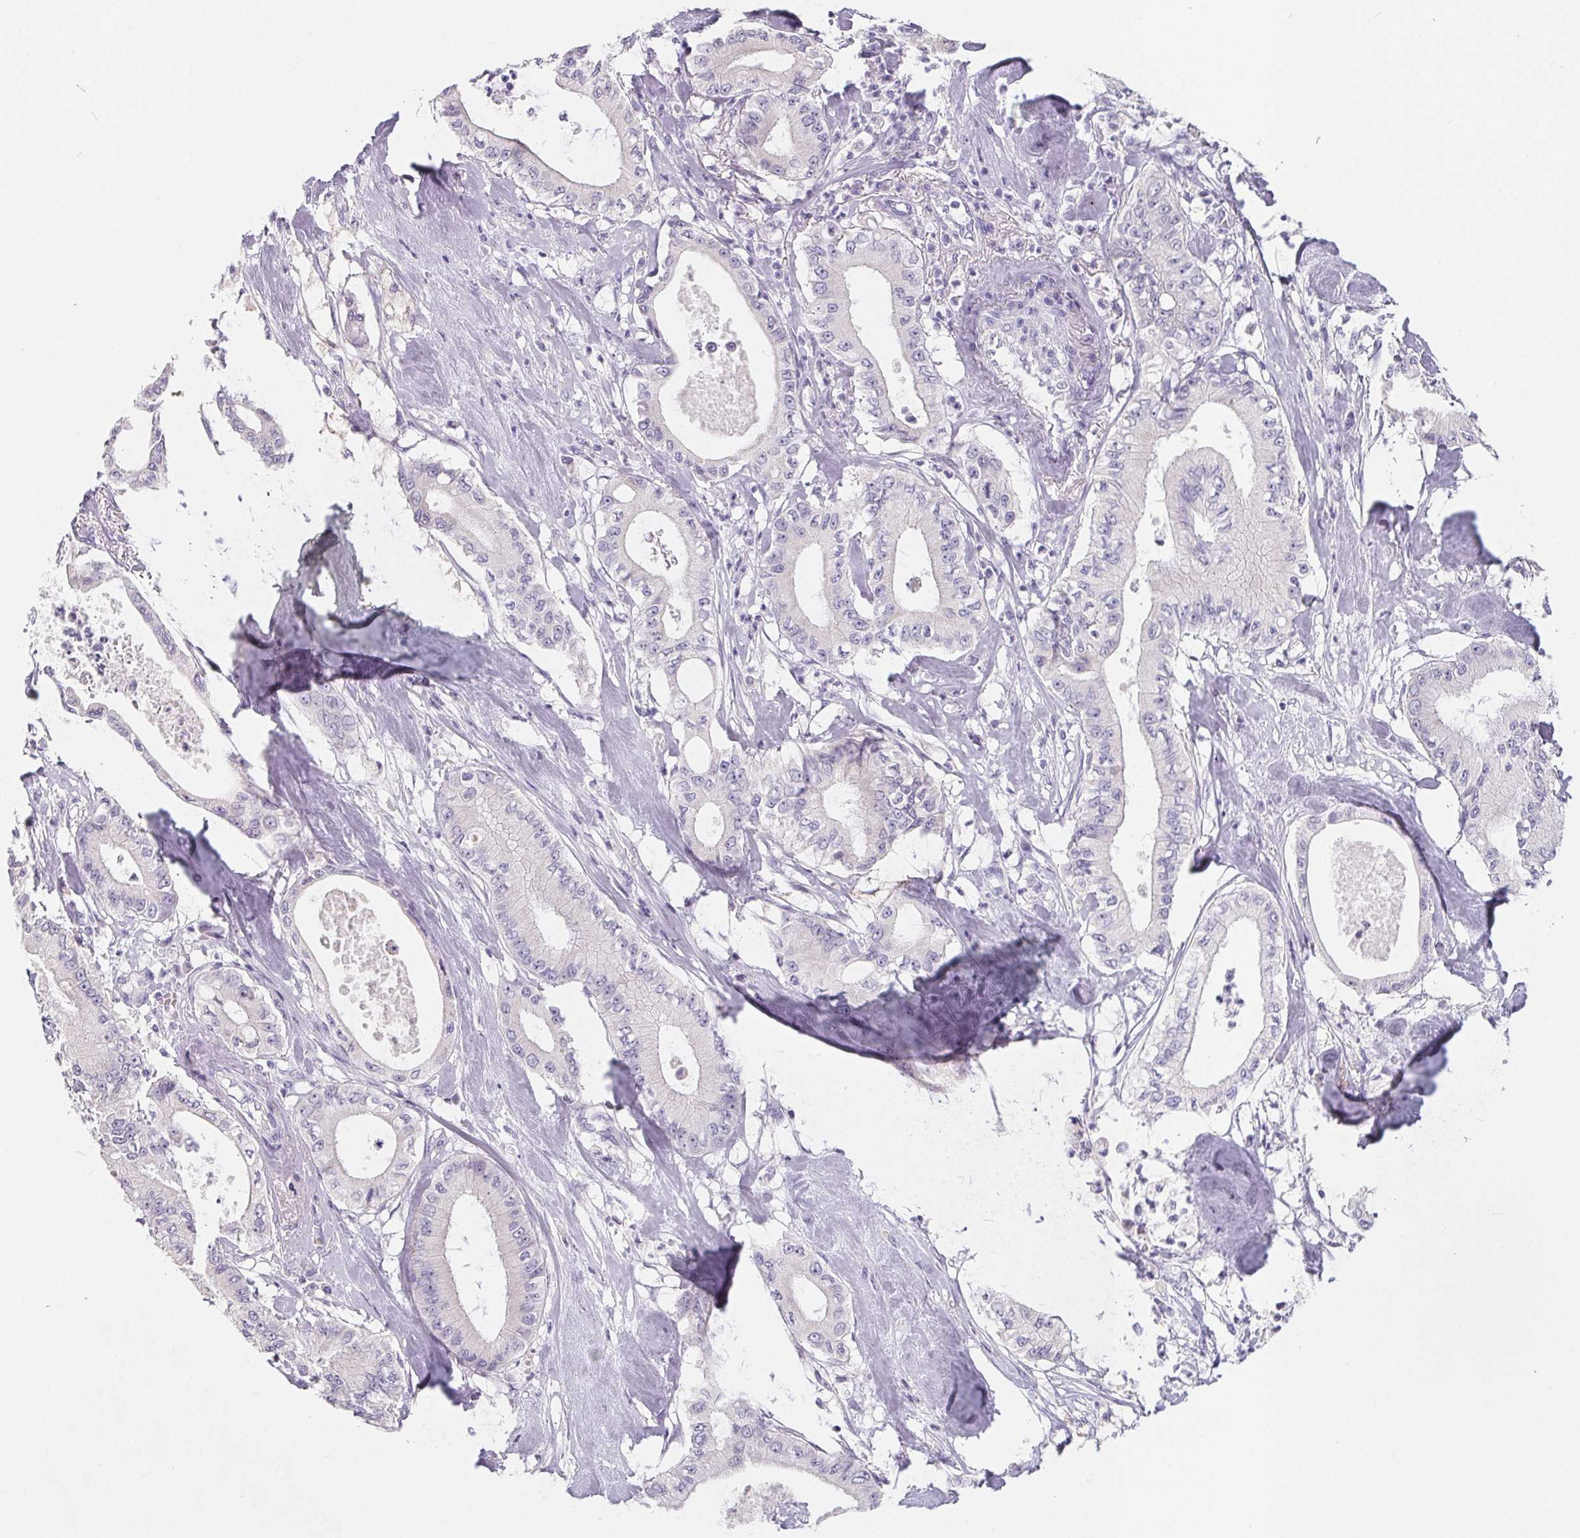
{"staining": {"intensity": "negative", "quantity": "none", "location": "none"}, "tissue": "pancreatic cancer", "cell_type": "Tumor cells", "image_type": "cancer", "snomed": [{"axis": "morphology", "description": "Adenocarcinoma, NOS"}, {"axis": "topography", "description": "Pancreas"}], "caption": "Tumor cells are negative for brown protein staining in pancreatic cancer (adenocarcinoma). (Stains: DAB immunohistochemistry with hematoxylin counter stain, Microscopy: brightfield microscopy at high magnification).", "gene": "FDX1", "patient": {"sex": "male", "age": 71}}